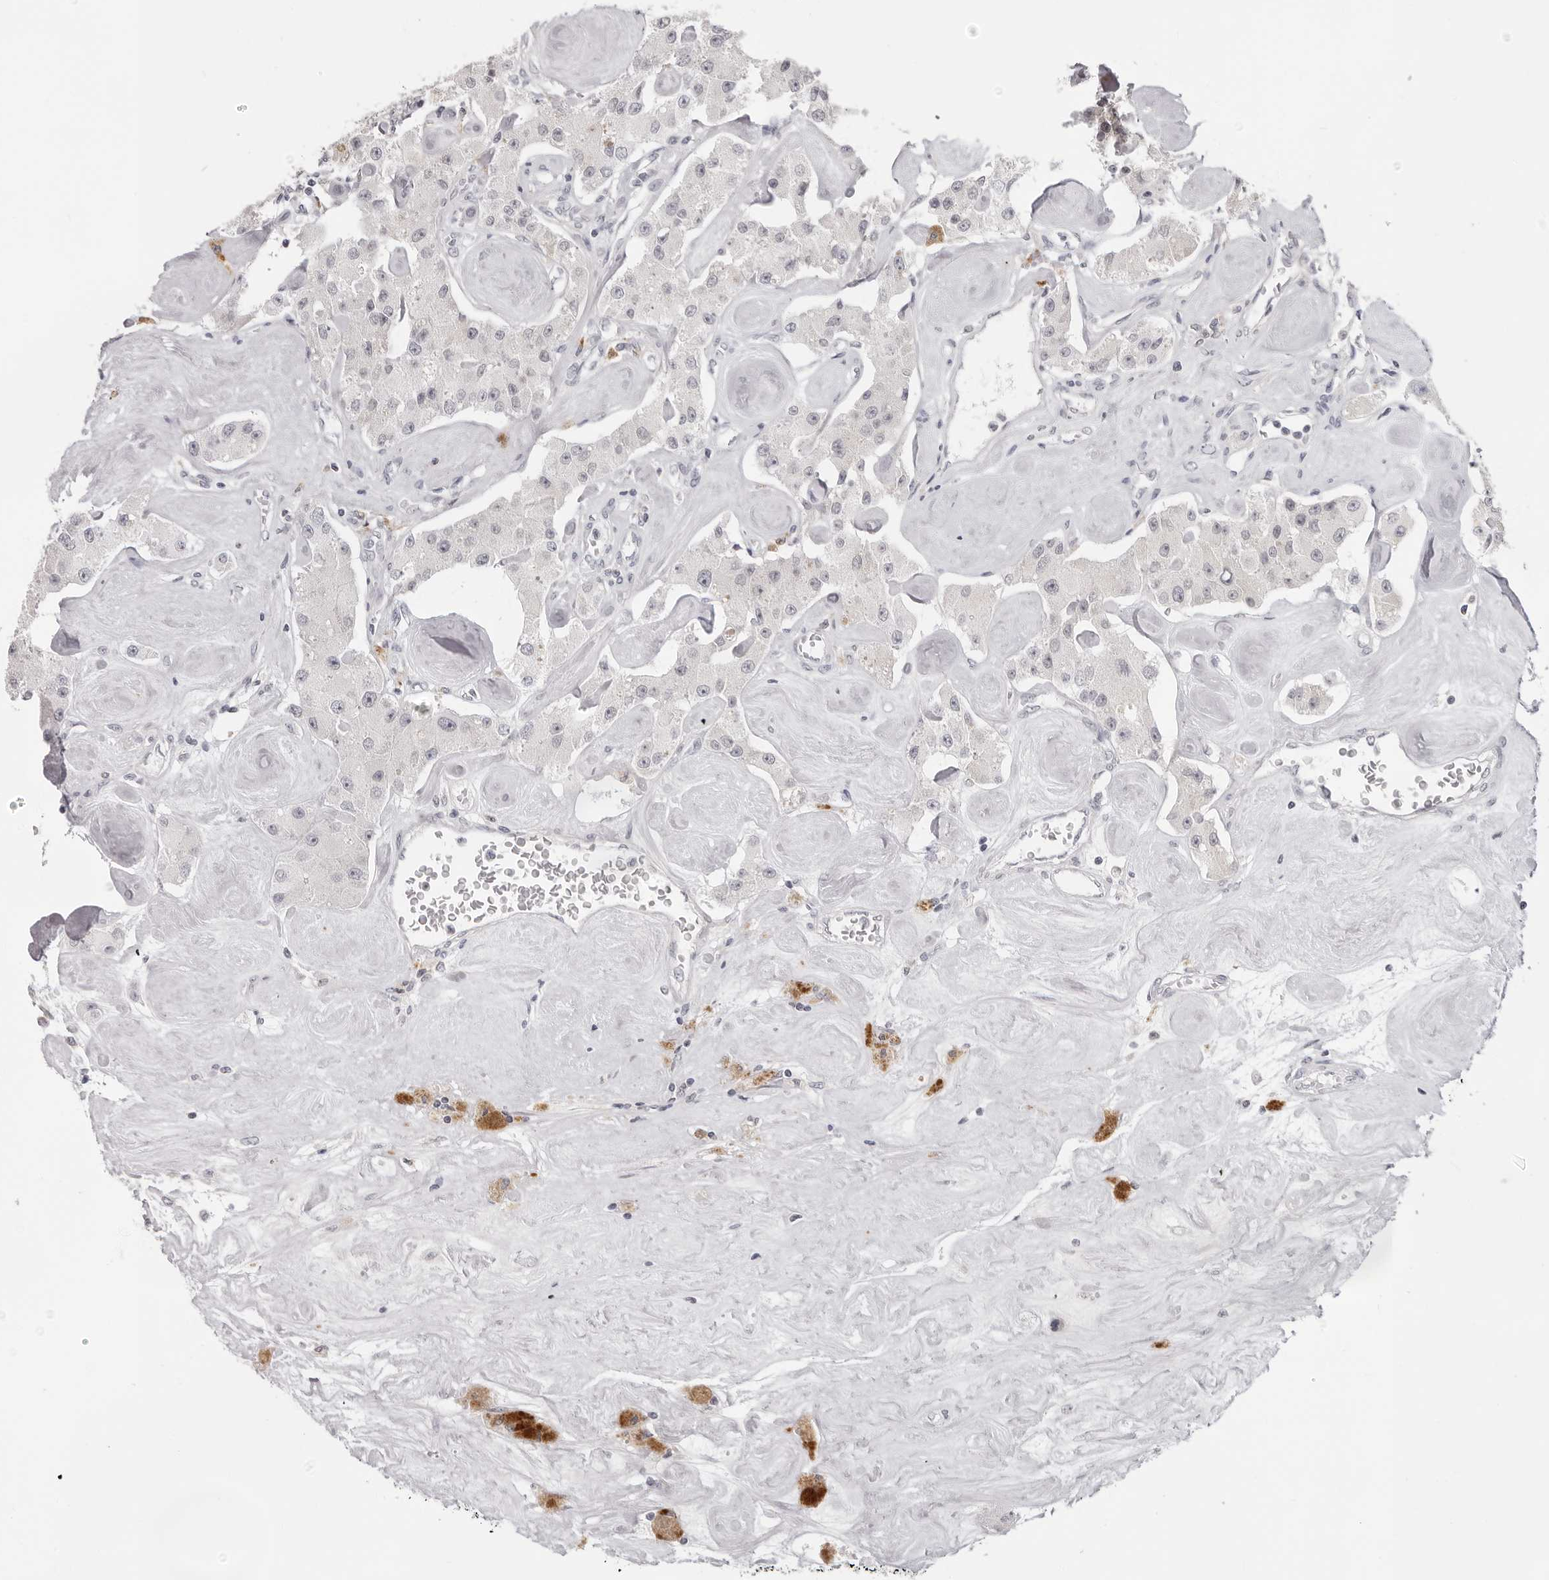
{"staining": {"intensity": "negative", "quantity": "none", "location": "none"}, "tissue": "carcinoid", "cell_type": "Tumor cells", "image_type": "cancer", "snomed": [{"axis": "morphology", "description": "Carcinoid, malignant, NOS"}, {"axis": "topography", "description": "Pancreas"}], "caption": "Carcinoid stained for a protein using immunohistochemistry displays no staining tumor cells.", "gene": "ACP6", "patient": {"sex": "male", "age": 41}}